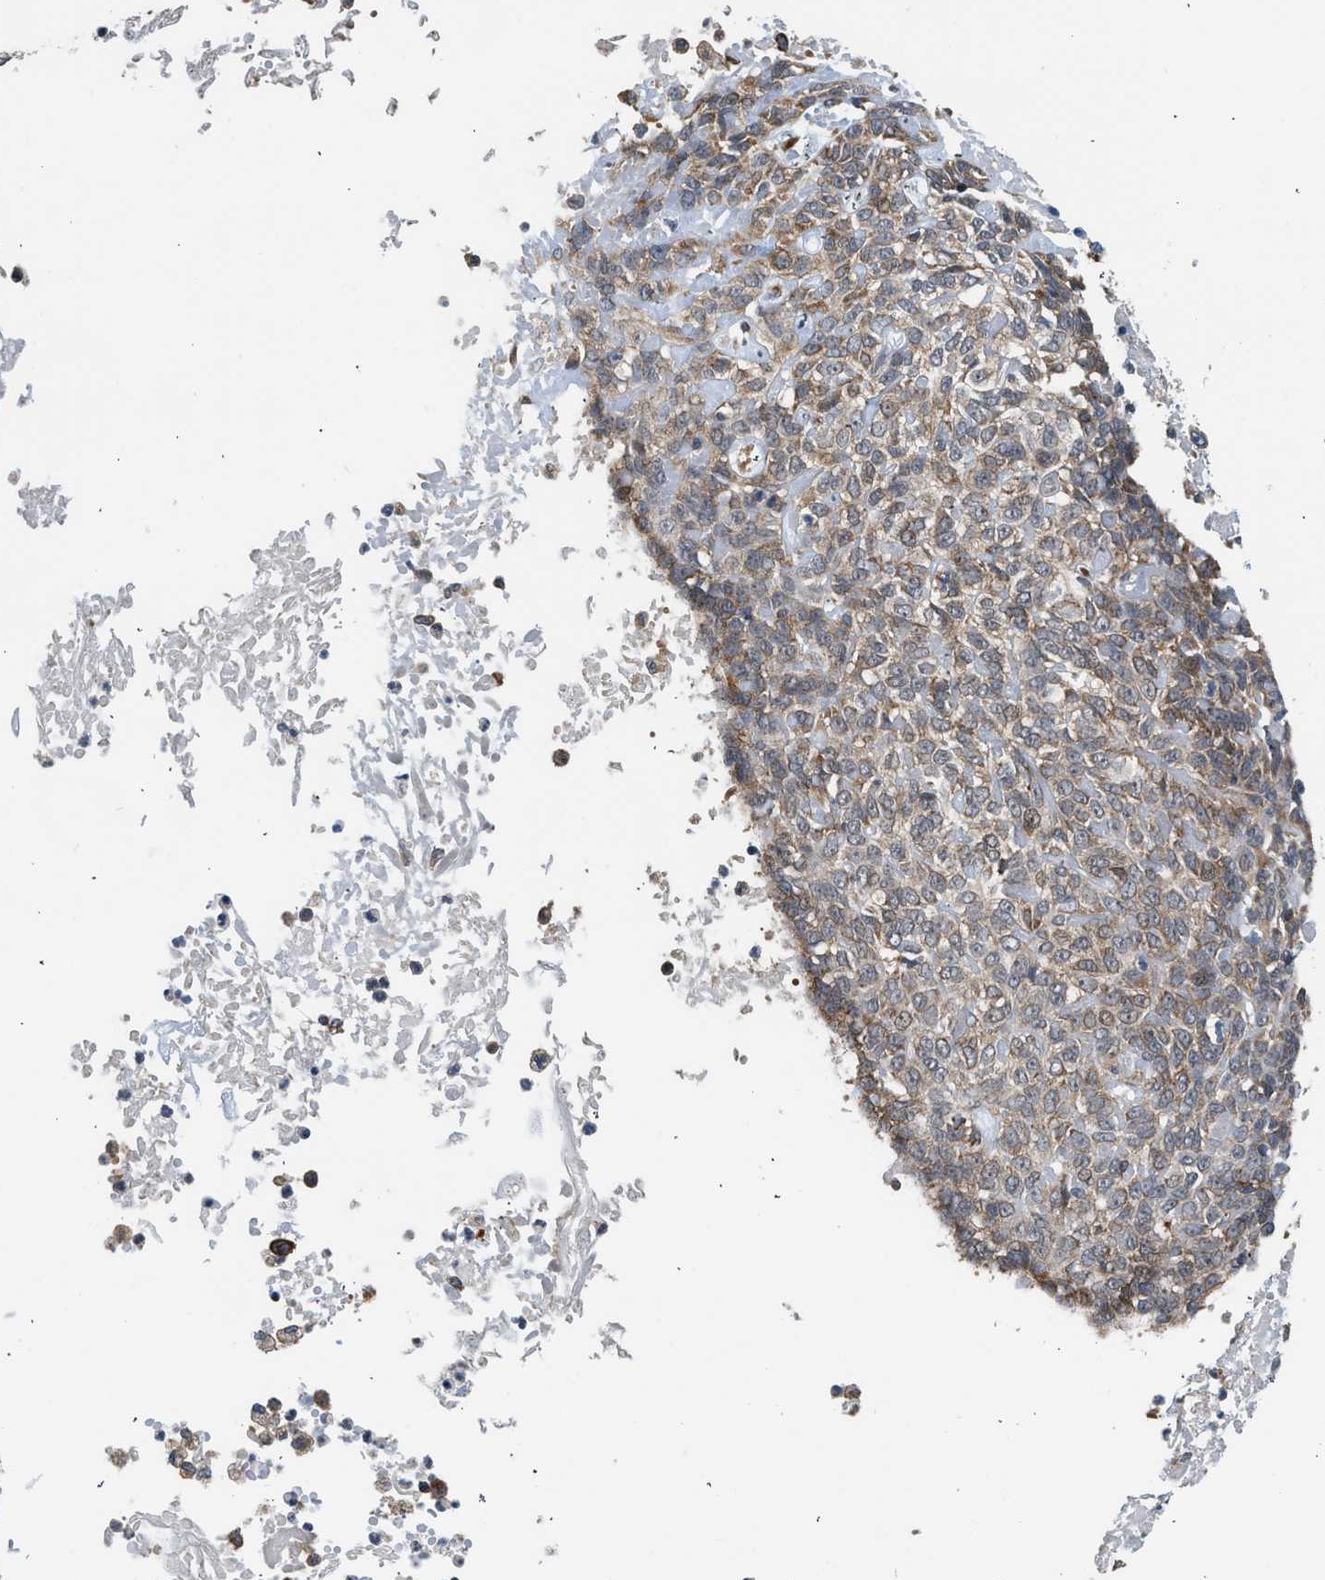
{"staining": {"intensity": "moderate", "quantity": "25%-75%", "location": "cytoplasmic/membranous"}, "tissue": "skin cancer", "cell_type": "Tumor cells", "image_type": "cancer", "snomed": [{"axis": "morphology", "description": "Normal tissue, NOS"}, {"axis": "morphology", "description": "Basal cell carcinoma"}, {"axis": "topography", "description": "Skin"}], "caption": "Protein expression analysis of human skin cancer (basal cell carcinoma) reveals moderate cytoplasmic/membranous positivity in approximately 25%-75% of tumor cells.", "gene": "POLG2", "patient": {"sex": "male", "age": 87}}